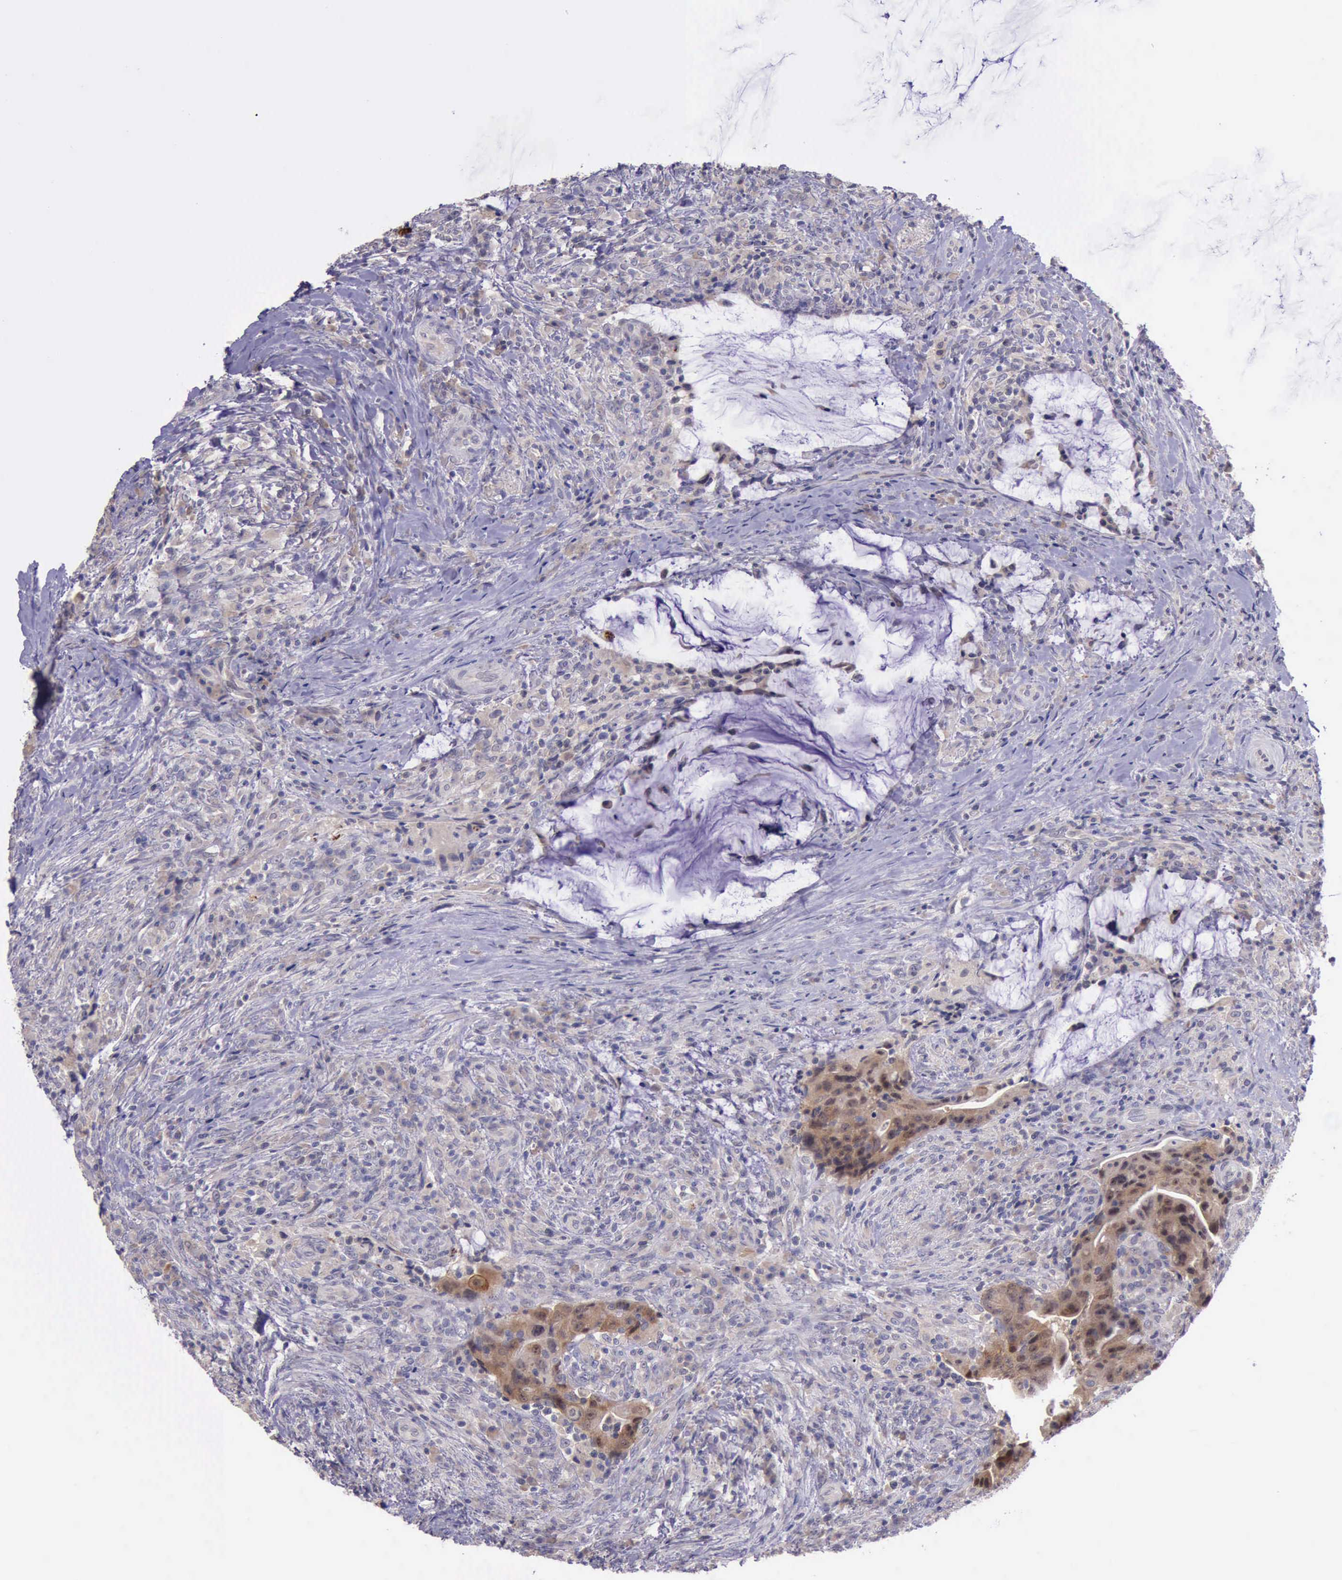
{"staining": {"intensity": "moderate", "quantity": ">75%", "location": "cytoplasmic/membranous"}, "tissue": "colorectal cancer", "cell_type": "Tumor cells", "image_type": "cancer", "snomed": [{"axis": "morphology", "description": "Adenocarcinoma, NOS"}, {"axis": "topography", "description": "Rectum"}], "caption": "Immunohistochemistry (IHC) (DAB) staining of human colorectal cancer (adenocarcinoma) displays moderate cytoplasmic/membranous protein staining in approximately >75% of tumor cells.", "gene": "PLEK2", "patient": {"sex": "female", "age": 71}}